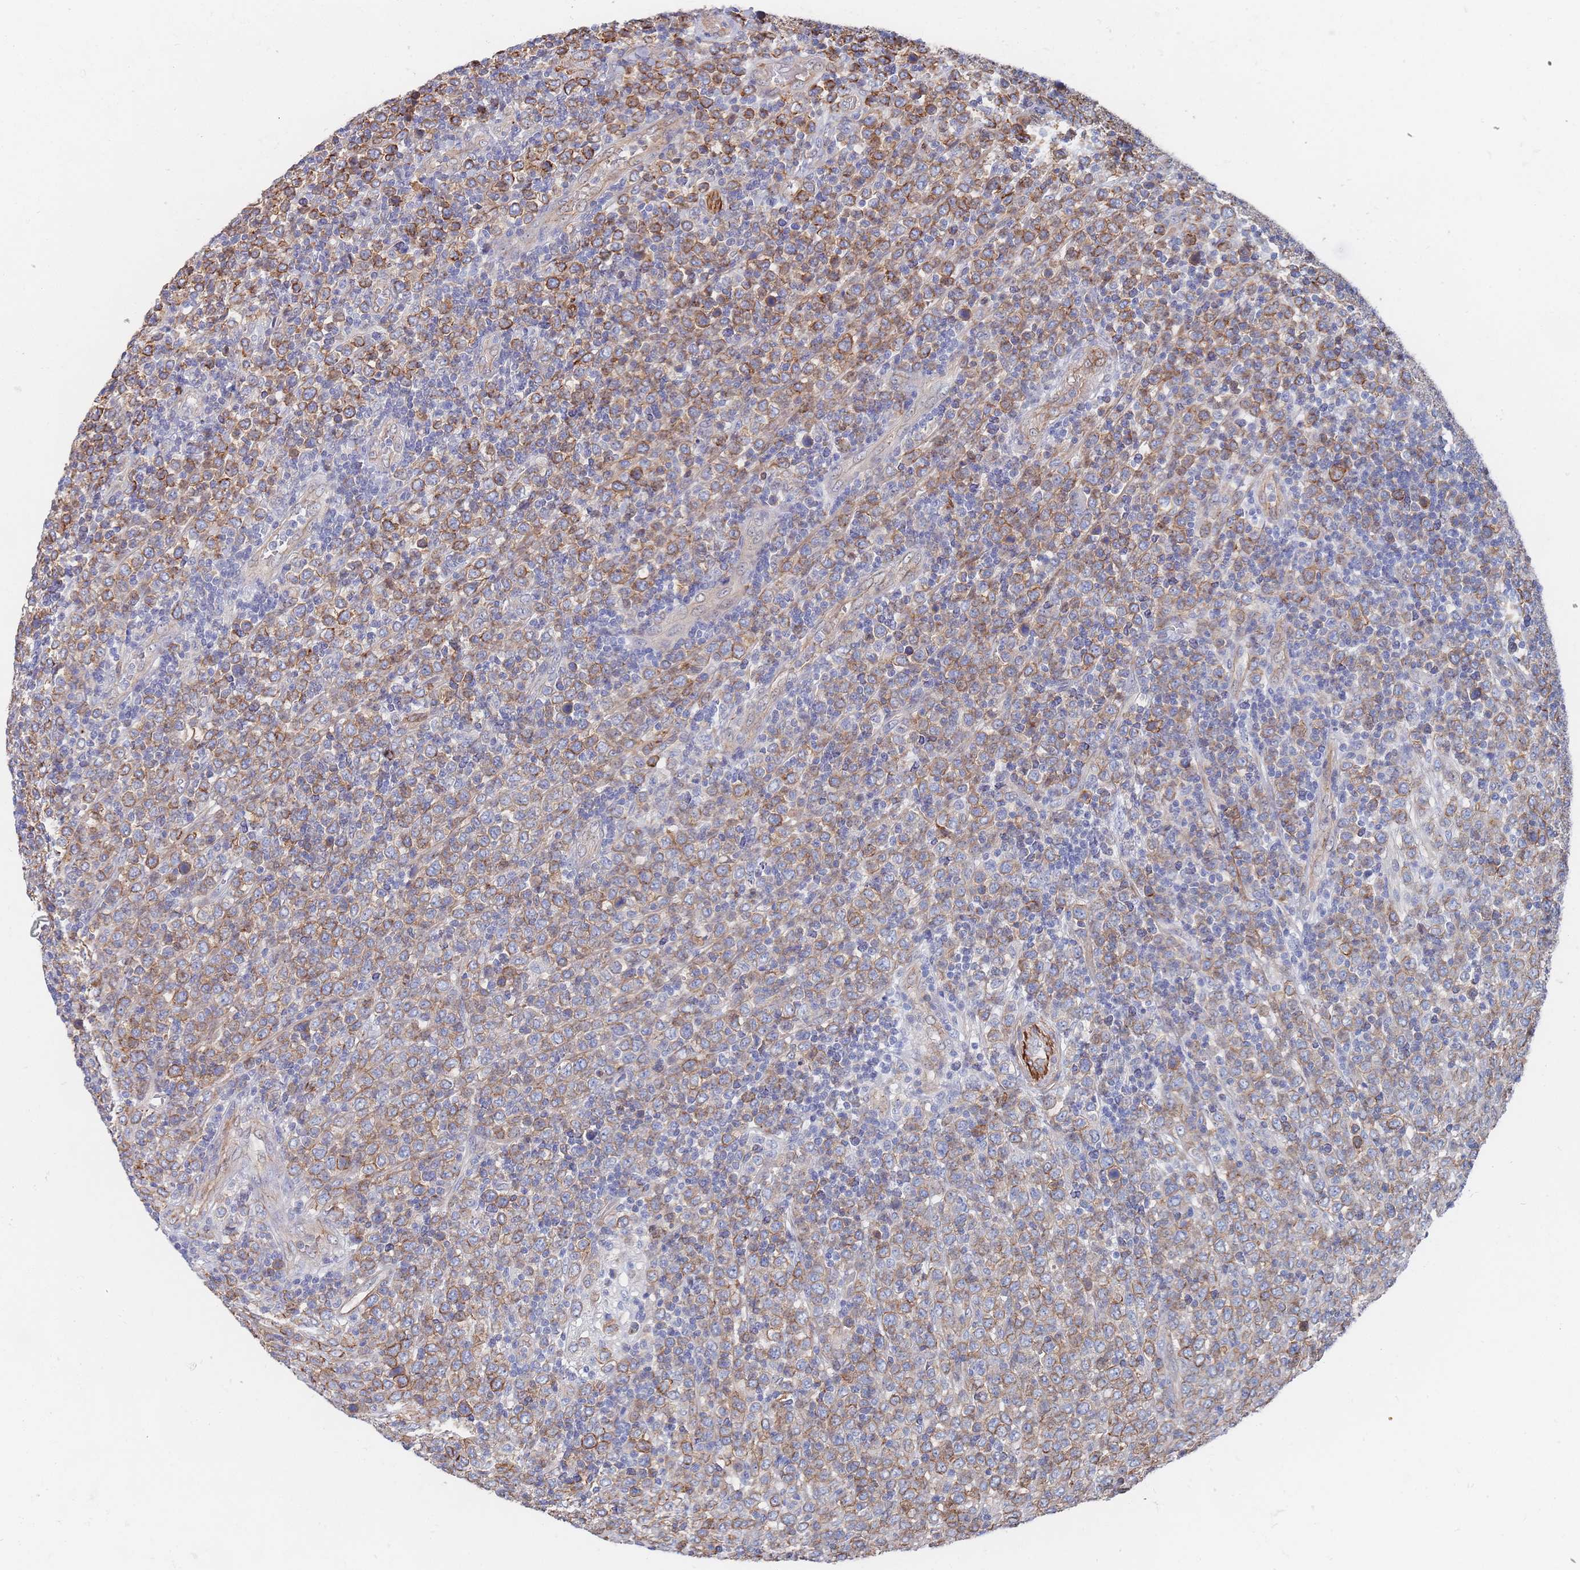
{"staining": {"intensity": "moderate", "quantity": "25%-75%", "location": "cytoplasmic/membranous"}, "tissue": "lymphoma", "cell_type": "Tumor cells", "image_type": "cancer", "snomed": [{"axis": "morphology", "description": "Malignant lymphoma, non-Hodgkin's type, High grade"}, {"axis": "topography", "description": "Soft tissue"}], "caption": "Malignant lymphoma, non-Hodgkin's type (high-grade) tissue displays moderate cytoplasmic/membranous positivity in approximately 25%-75% of tumor cells, visualized by immunohistochemistry.", "gene": "G6PC1", "patient": {"sex": "female", "age": 56}}